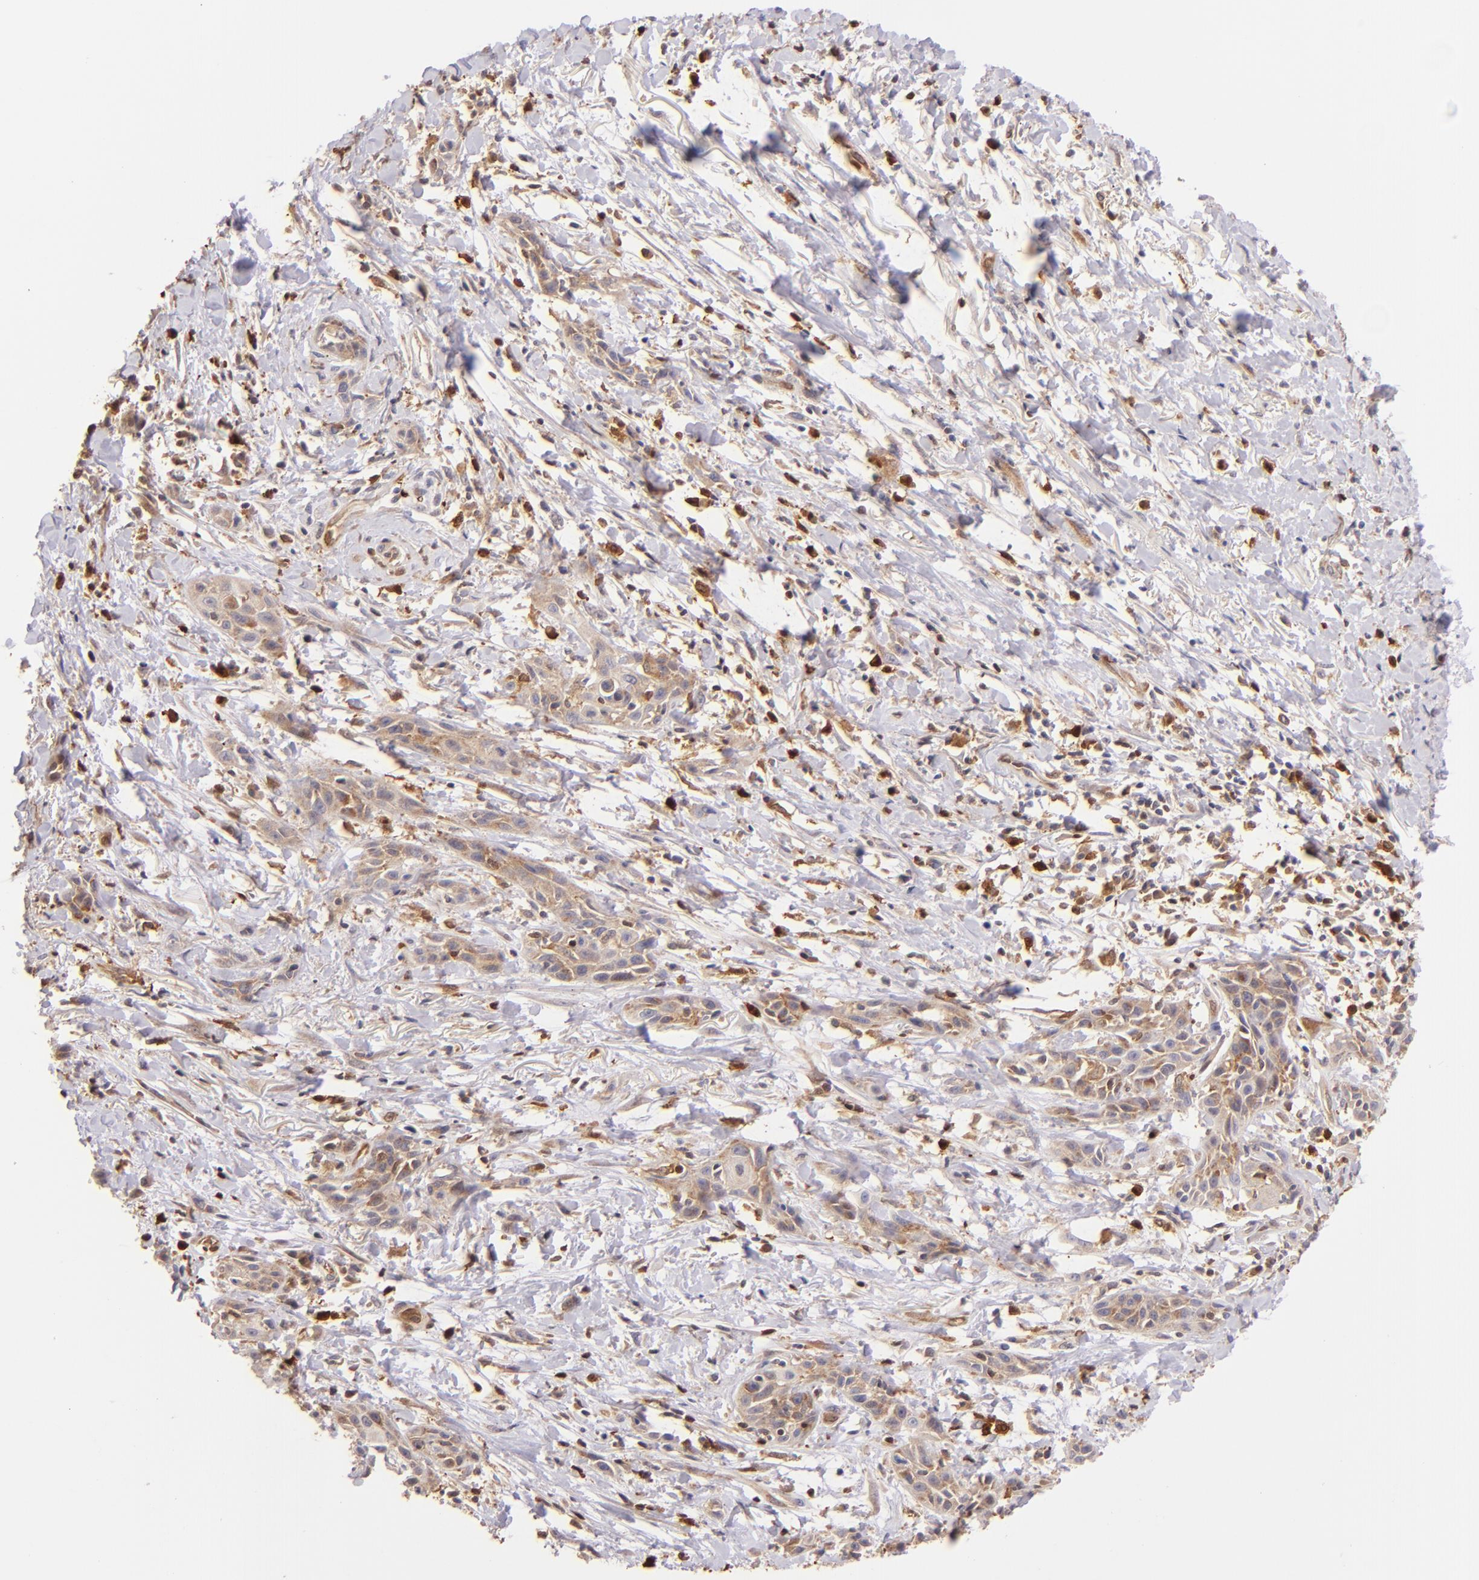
{"staining": {"intensity": "moderate", "quantity": "25%-75%", "location": "cytoplasmic/membranous"}, "tissue": "skin cancer", "cell_type": "Tumor cells", "image_type": "cancer", "snomed": [{"axis": "morphology", "description": "Squamous cell carcinoma, NOS"}, {"axis": "topography", "description": "Skin"}, {"axis": "topography", "description": "Anal"}], "caption": "Skin squamous cell carcinoma stained with DAB immunohistochemistry shows medium levels of moderate cytoplasmic/membranous staining in approximately 25%-75% of tumor cells.", "gene": "BTK", "patient": {"sex": "male", "age": 64}}